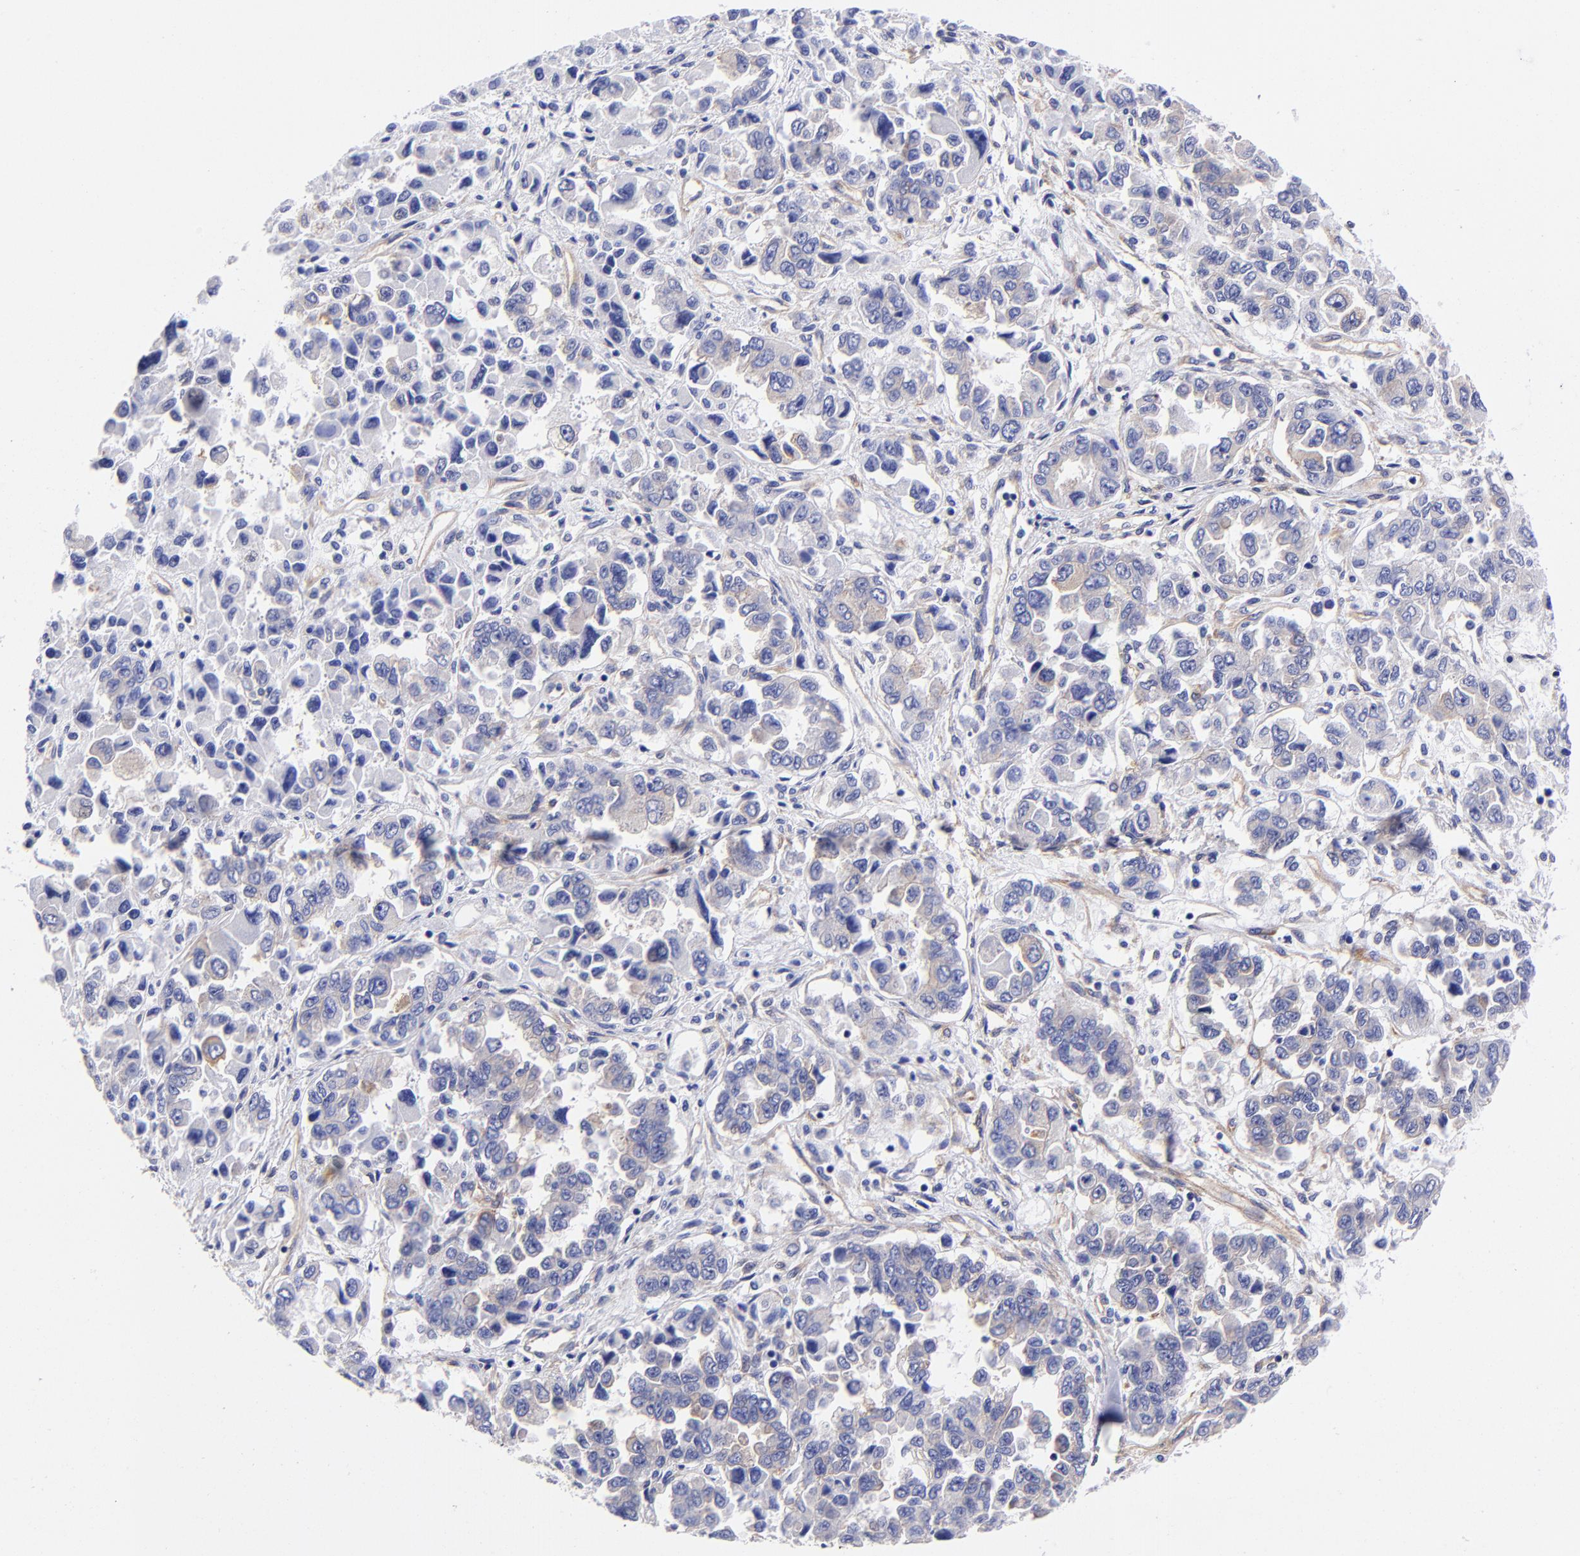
{"staining": {"intensity": "weak", "quantity": "<25%", "location": "cytoplasmic/membranous"}, "tissue": "ovarian cancer", "cell_type": "Tumor cells", "image_type": "cancer", "snomed": [{"axis": "morphology", "description": "Cystadenocarcinoma, serous, NOS"}, {"axis": "topography", "description": "Ovary"}], "caption": "Human ovarian serous cystadenocarcinoma stained for a protein using IHC reveals no expression in tumor cells.", "gene": "PPFIBP1", "patient": {"sex": "female", "age": 84}}